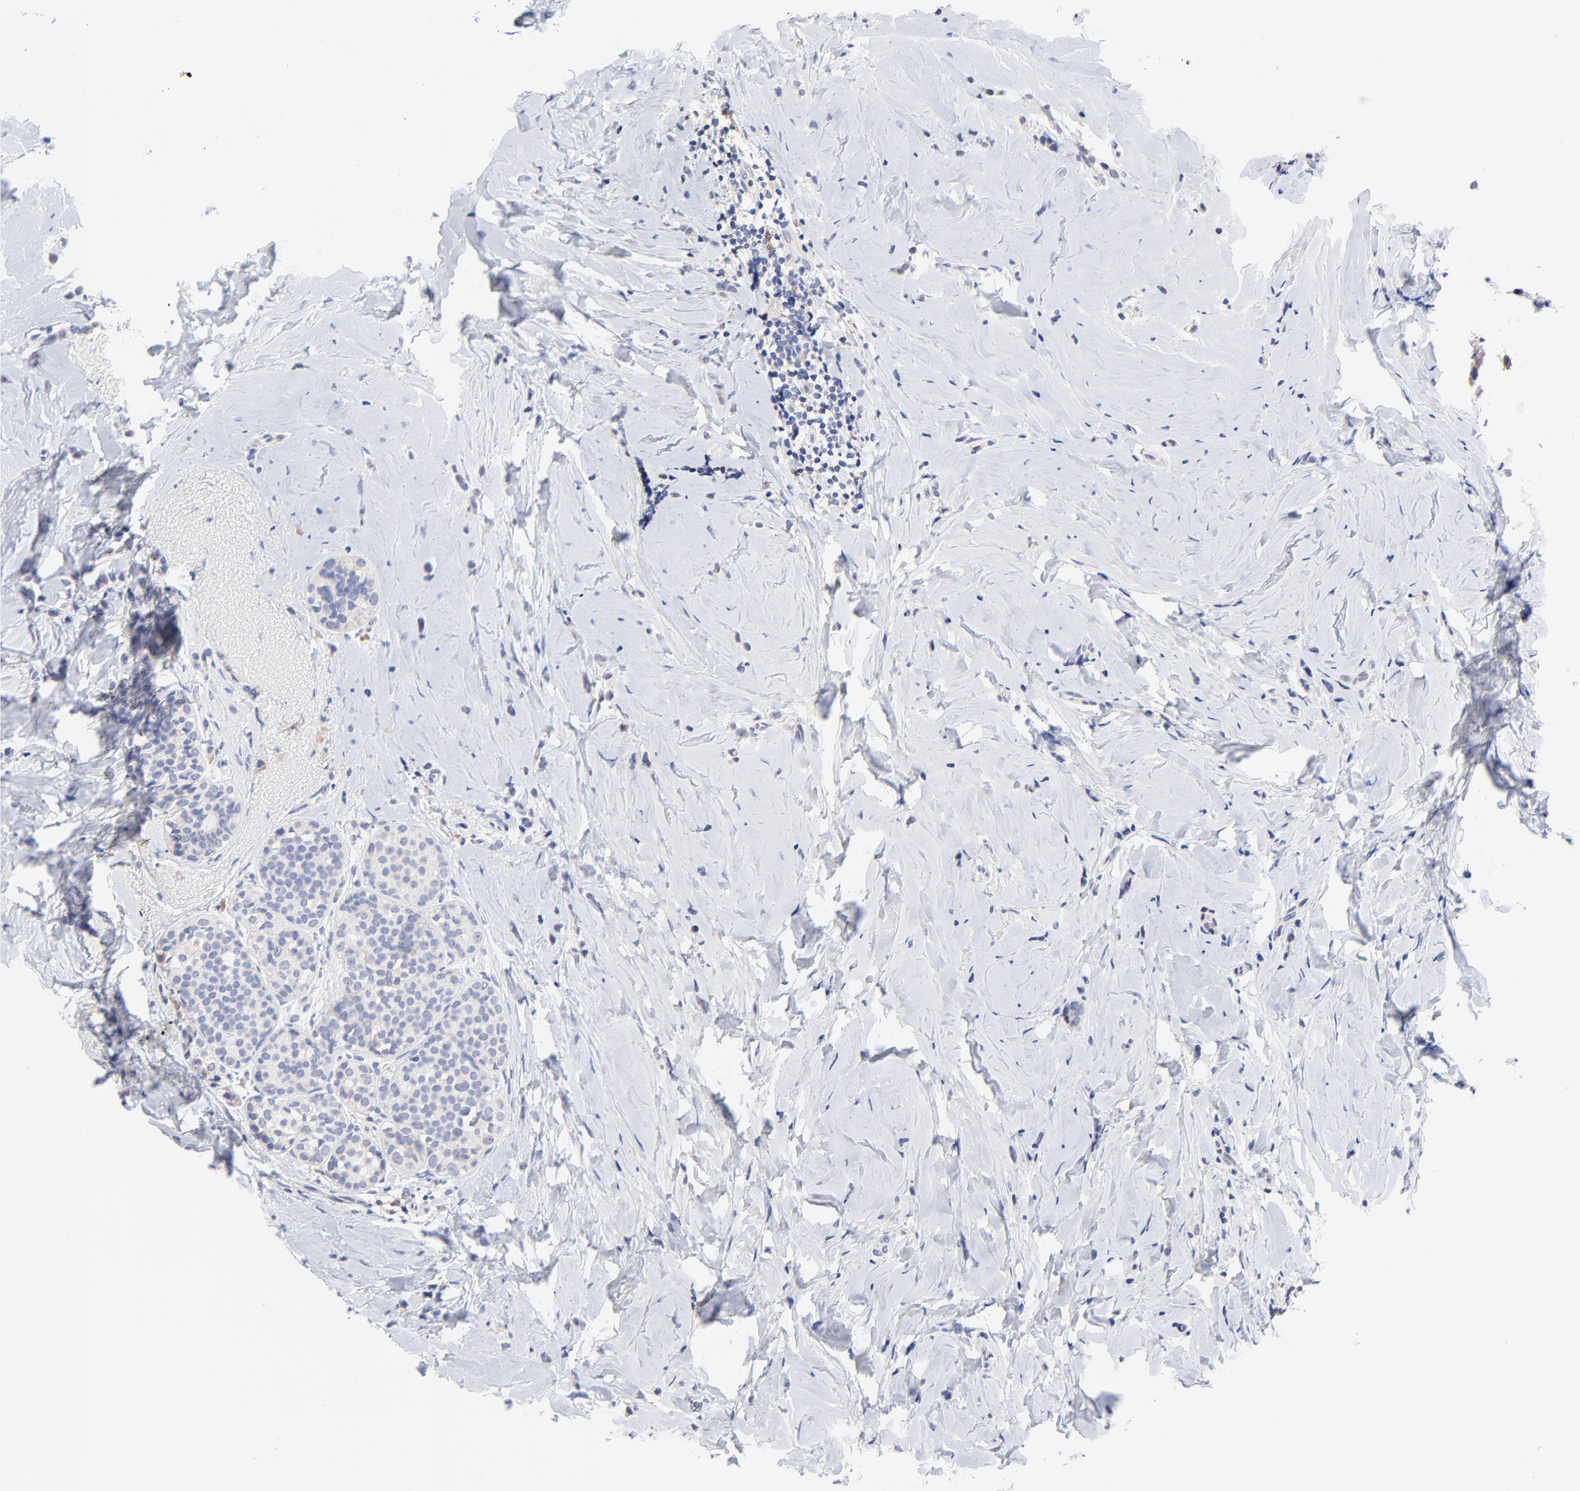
{"staining": {"intensity": "negative", "quantity": "none", "location": "none"}, "tissue": "breast cancer", "cell_type": "Tumor cells", "image_type": "cancer", "snomed": [{"axis": "morphology", "description": "Lobular carcinoma"}, {"axis": "topography", "description": "Breast"}], "caption": "This photomicrograph is of breast lobular carcinoma stained with immunohistochemistry to label a protein in brown with the nuclei are counter-stained blue. There is no positivity in tumor cells.", "gene": "TWNK", "patient": {"sex": "female", "age": 64}}